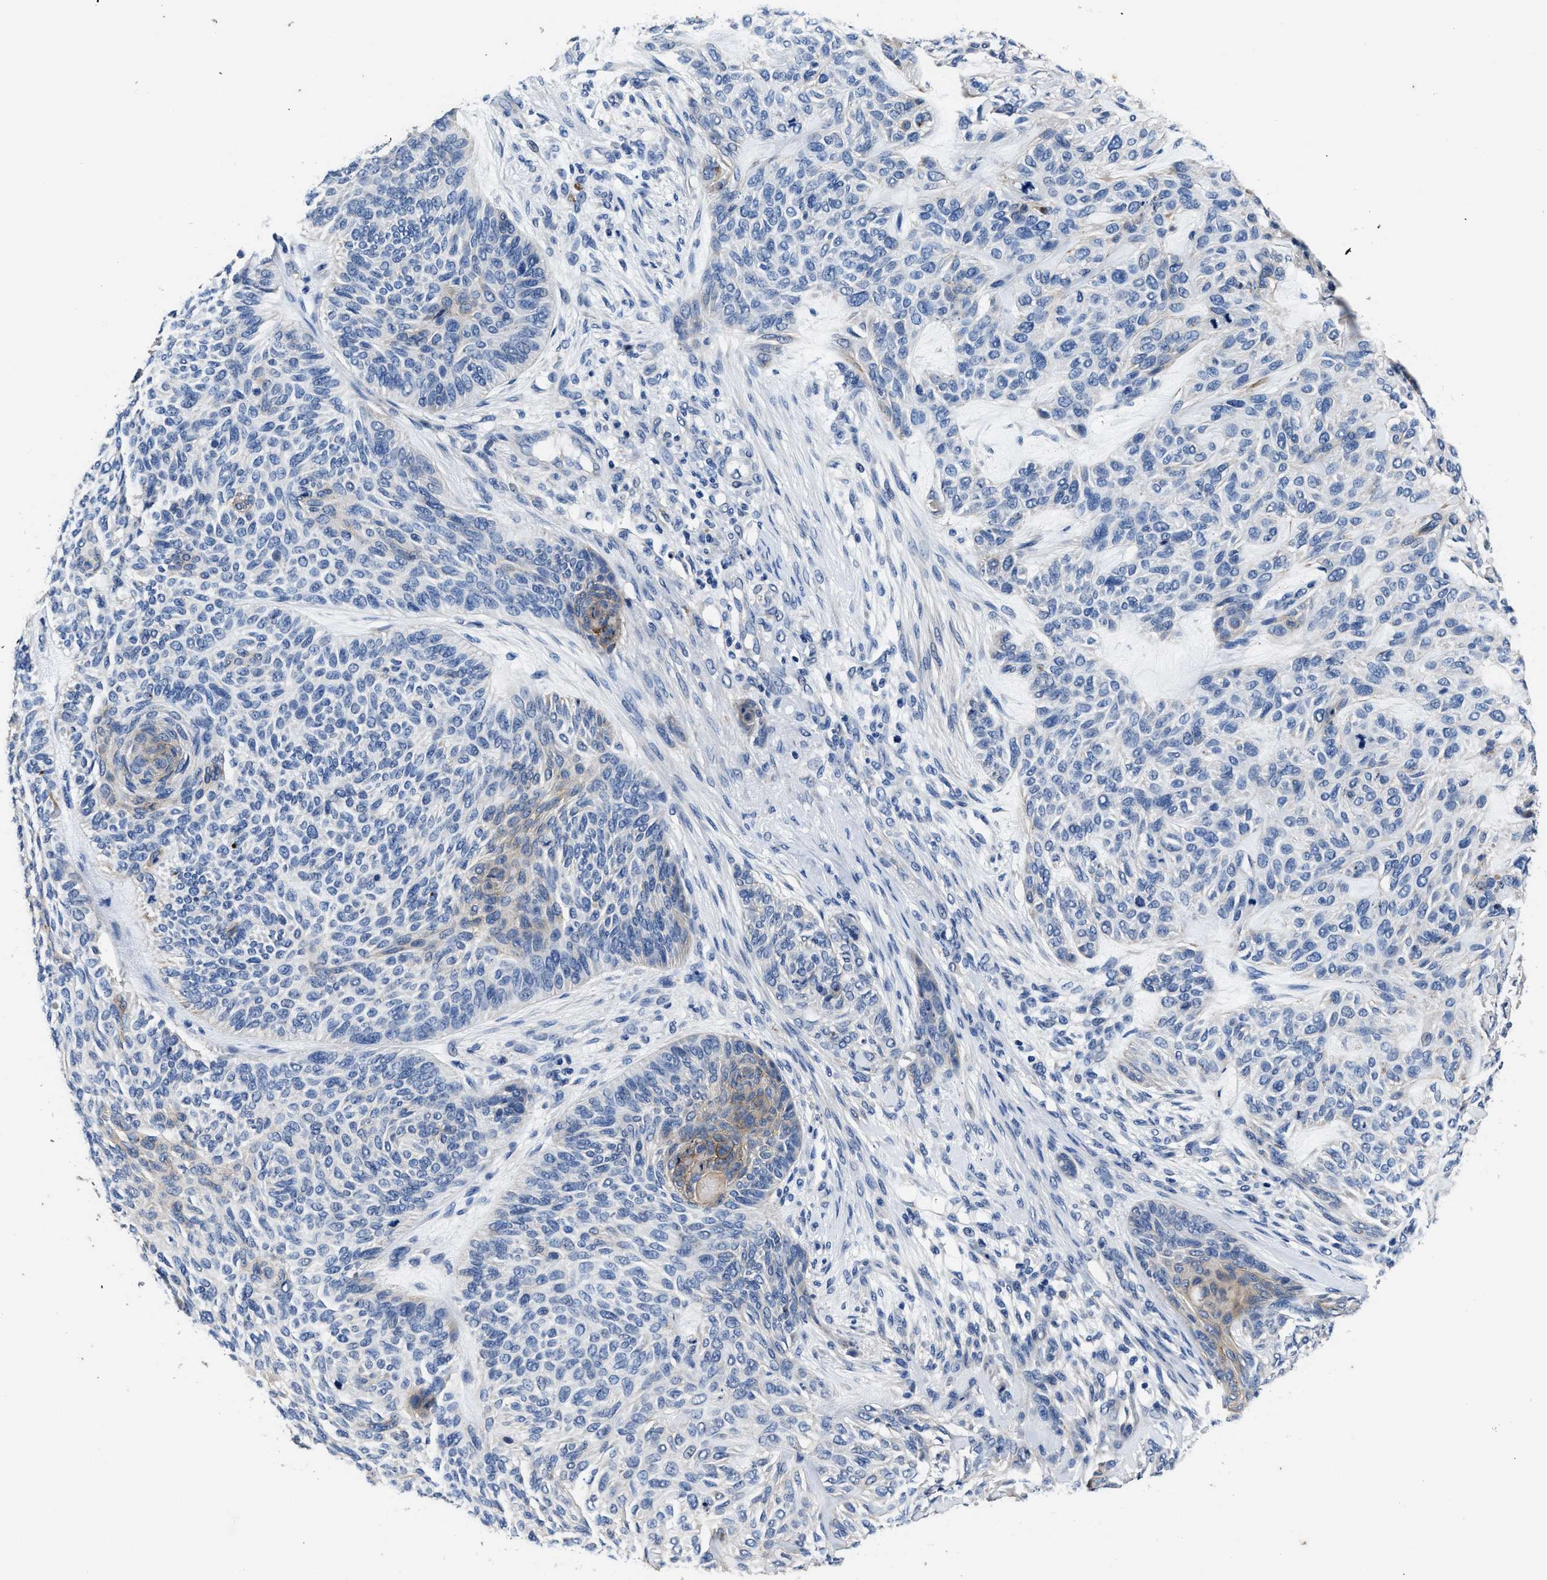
{"staining": {"intensity": "weak", "quantity": "<25%", "location": "cytoplasmic/membranous"}, "tissue": "skin cancer", "cell_type": "Tumor cells", "image_type": "cancer", "snomed": [{"axis": "morphology", "description": "Basal cell carcinoma"}, {"axis": "topography", "description": "Skin"}], "caption": "The immunohistochemistry histopathology image has no significant staining in tumor cells of skin basal cell carcinoma tissue.", "gene": "UBR4", "patient": {"sex": "male", "age": 55}}